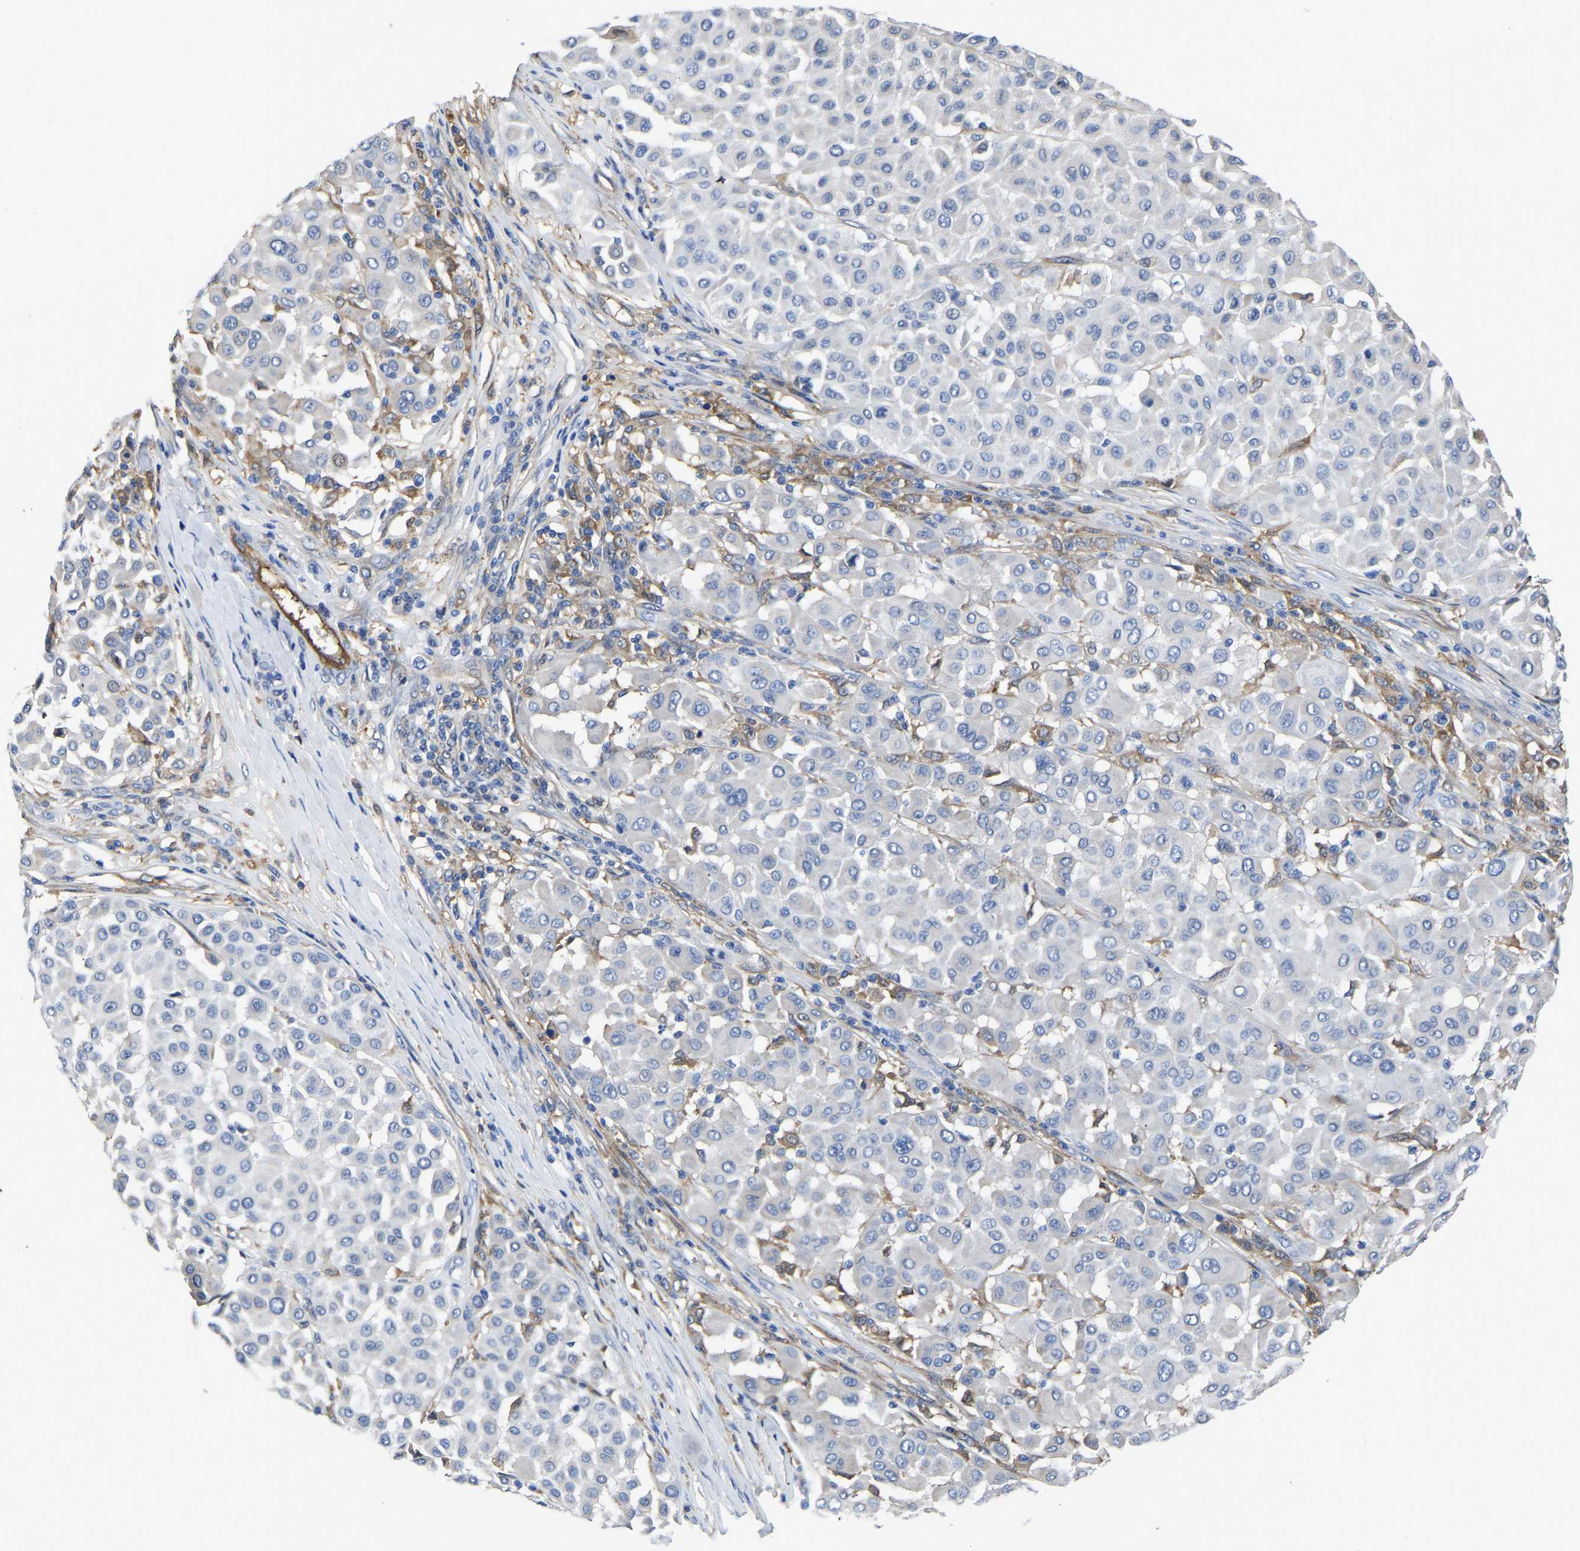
{"staining": {"intensity": "negative", "quantity": "none", "location": "none"}, "tissue": "melanoma", "cell_type": "Tumor cells", "image_type": "cancer", "snomed": [{"axis": "morphology", "description": "Malignant melanoma, Metastatic site"}, {"axis": "topography", "description": "Soft tissue"}], "caption": "A photomicrograph of melanoma stained for a protein shows no brown staining in tumor cells.", "gene": "ATG2B", "patient": {"sex": "male", "age": 41}}